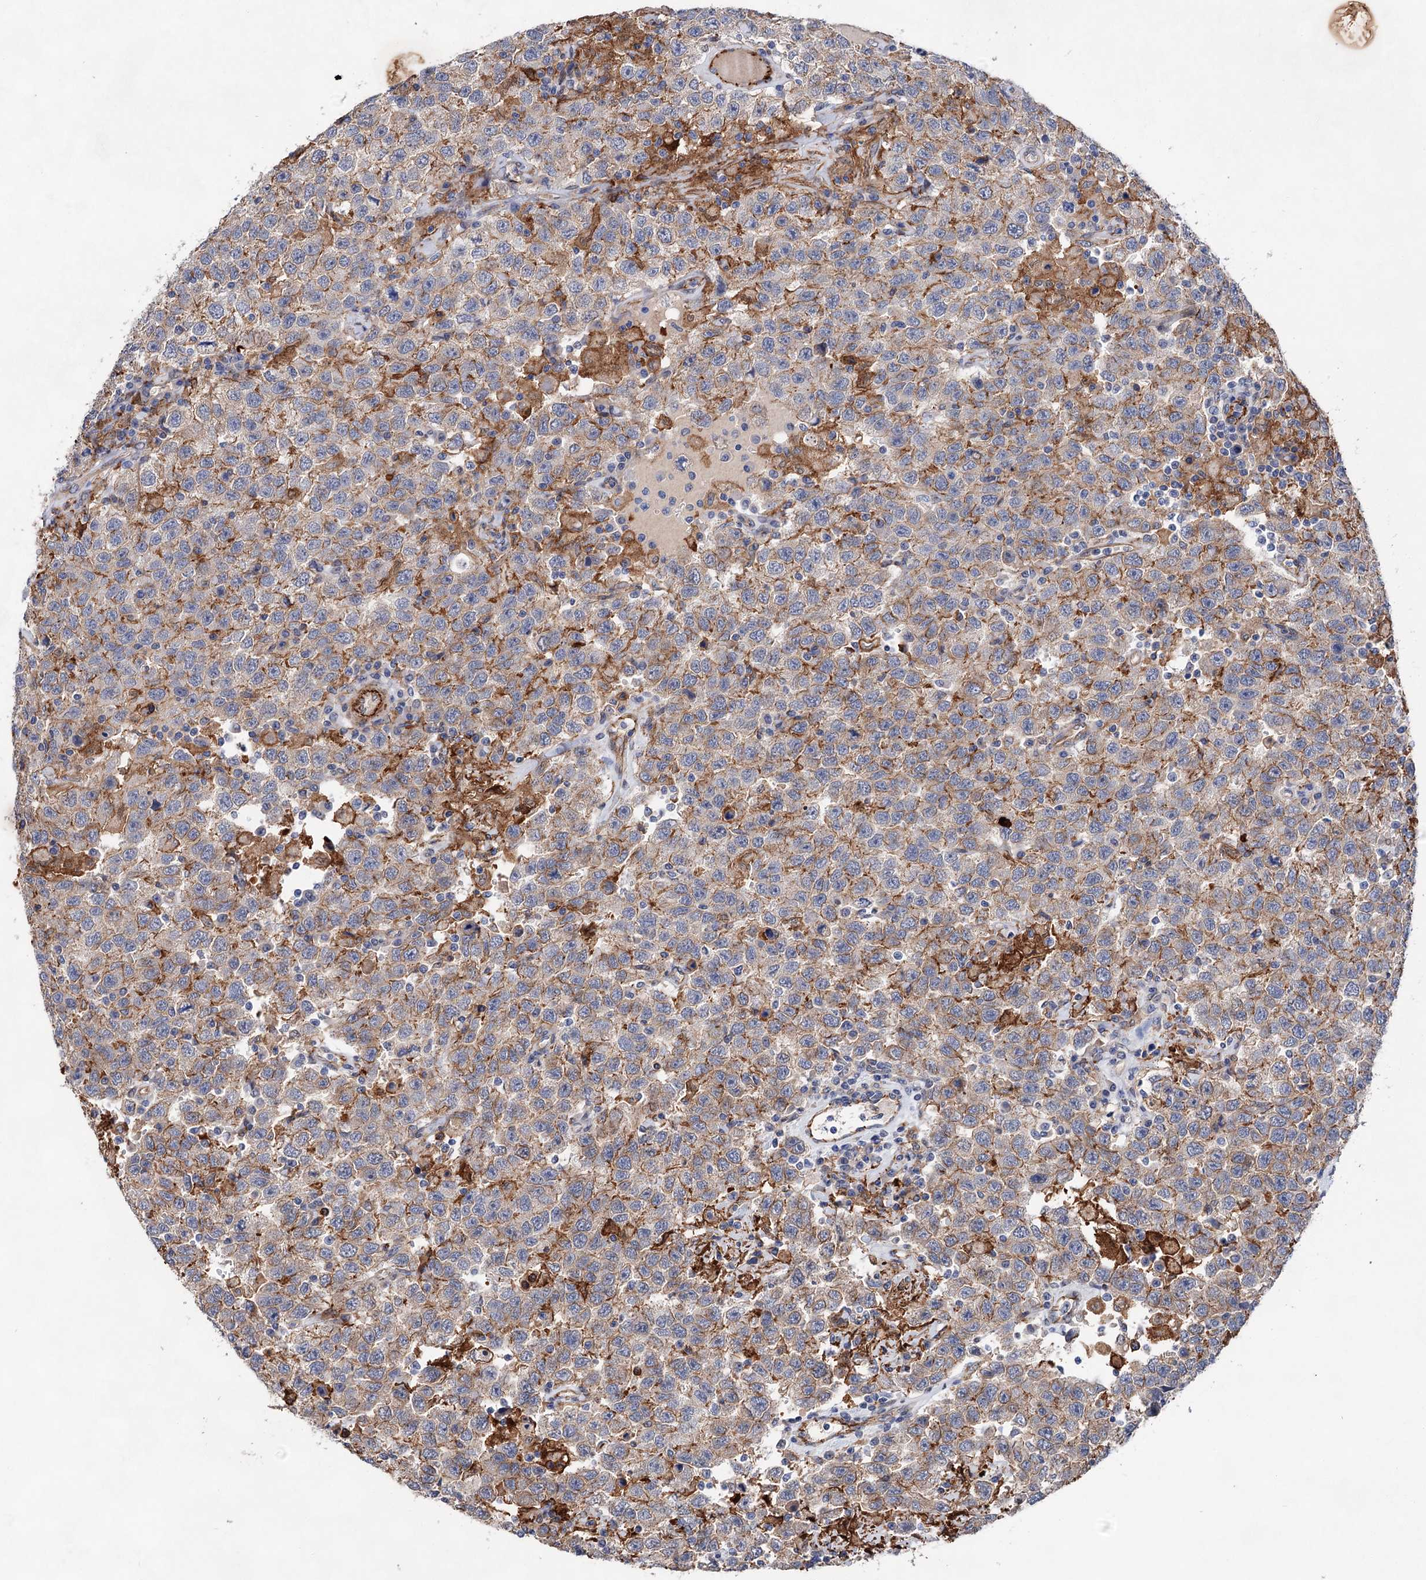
{"staining": {"intensity": "moderate", "quantity": "25%-75%", "location": "cytoplasmic/membranous"}, "tissue": "testis cancer", "cell_type": "Tumor cells", "image_type": "cancer", "snomed": [{"axis": "morphology", "description": "Seminoma, NOS"}, {"axis": "topography", "description": "Testis"}], "caption": "Moderate cytoplasmic/membranous positivity for a protein is seen in about 25%-75% of tumor cells of testis seminoma using immunohistochemistry.", "gene": "TMTC3", "patient": {"sex": "male", "age": 41}}